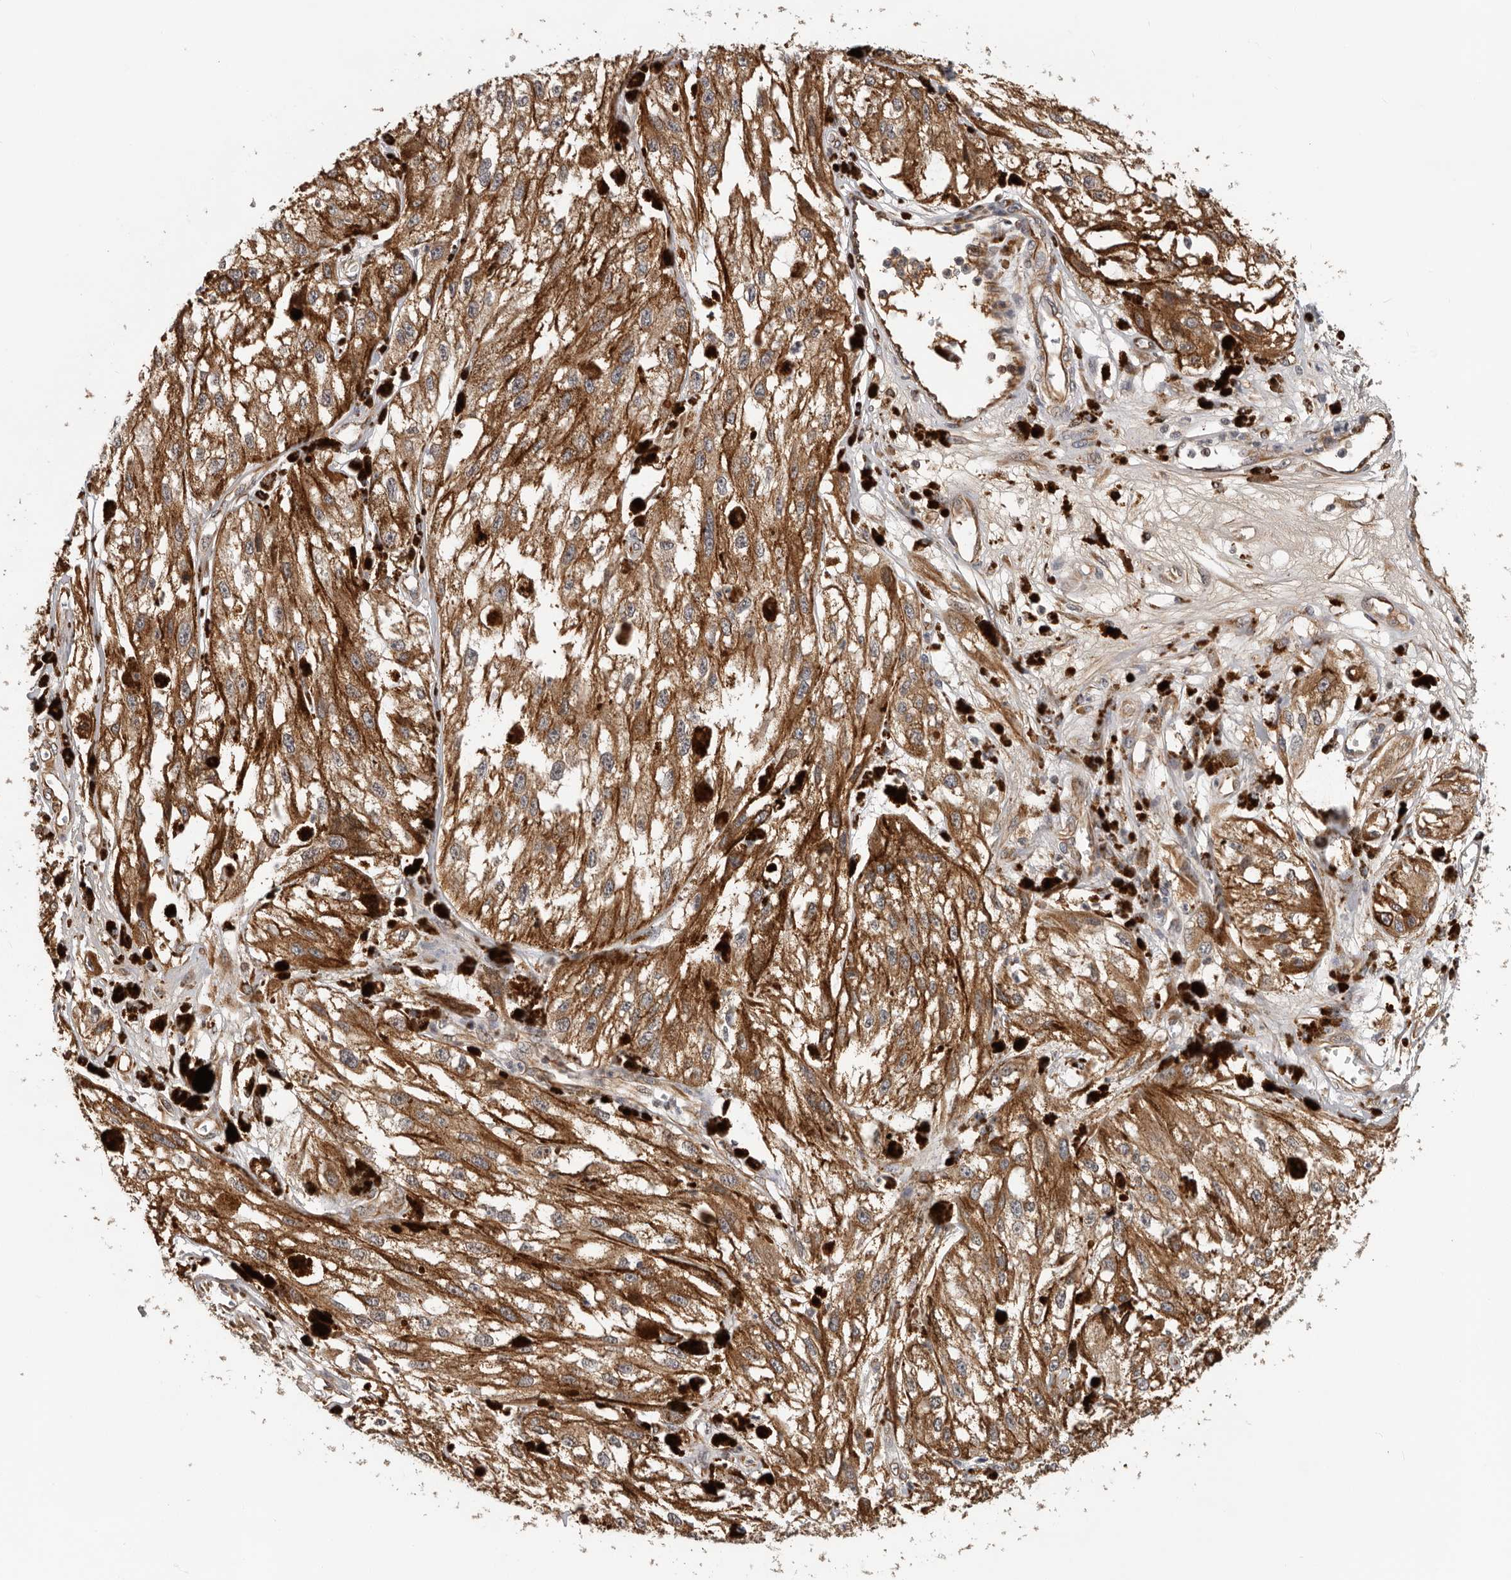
{"staining": {"intensity": "strong", "quantity": ">75%", "location": "cytoplasmic/membranous"}, "tissue": "melanoma", "cell_type": "Tumor cells", "image_type": "cancer", "snomed": [{"axis": "morphology", "description": "Malignant melanoma, NOS"}, {"axis": "topography", "description": "Skin"}], "caption": "Immunohistochemical staining of human malignant melanoma shows strong cytoplasmic/membranous protein positivity in approximately >75% of tumor cells.", "gene": "RNF157", "patient": {"sex": "male", "age": 88}}